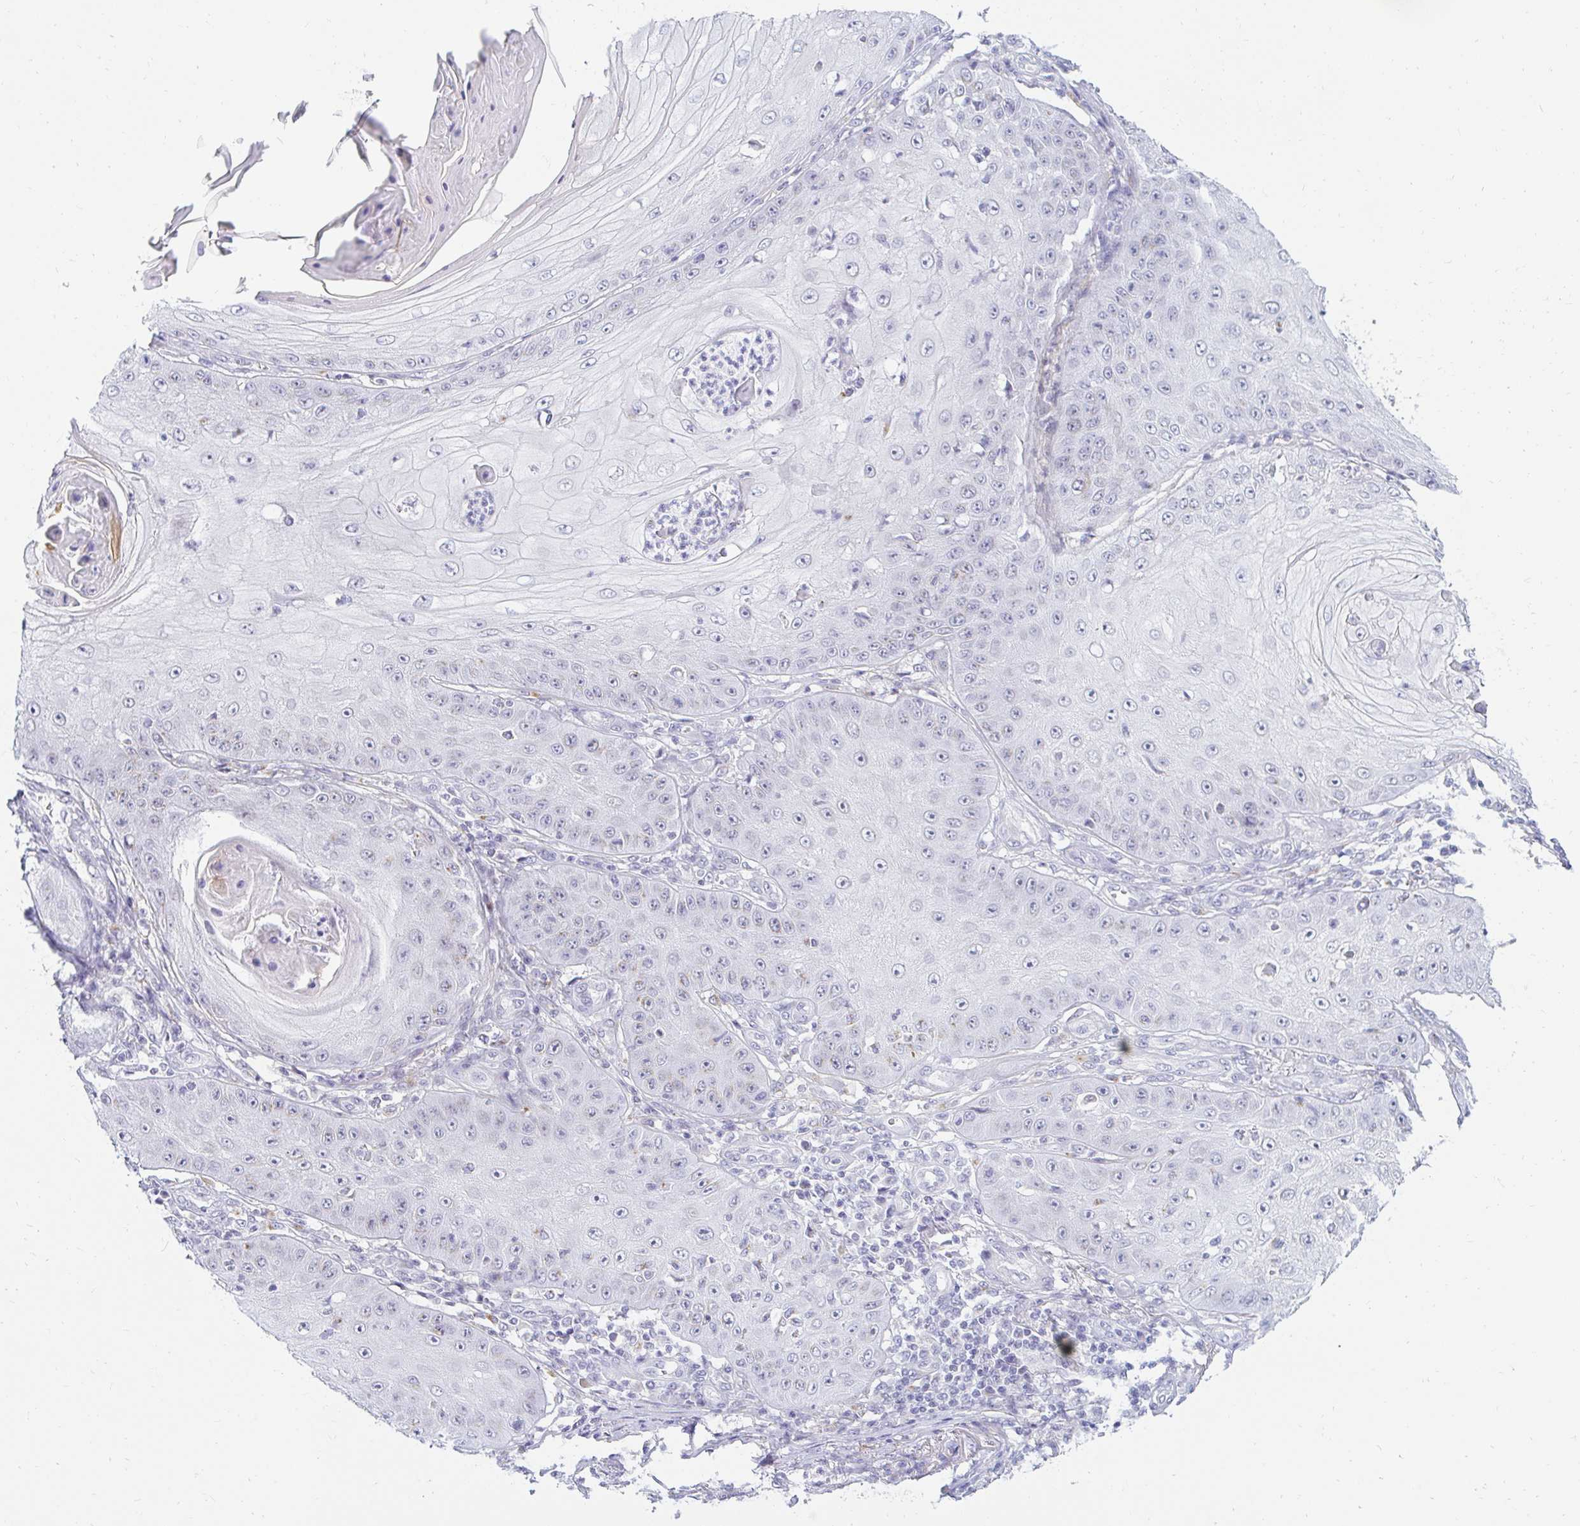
{"staining": {"intensity": "negative", "quantity": "none", "location": "none"}, "tissue": "skin cancer", "cell_type": "Tumor cells", "image_type": "cancer", "snomed": [{"axis": "morphology", "description": "Squamous cell carcinoma, NOS"}, {"axis": "topography", "description": "Skin"}], "caption": "This is an immunohistochemistry photomicrograph of skin cancer. There is no staining in tumor cells.", "gene": "OR51D1", "patient": {"sex": "male", "age": 70}}